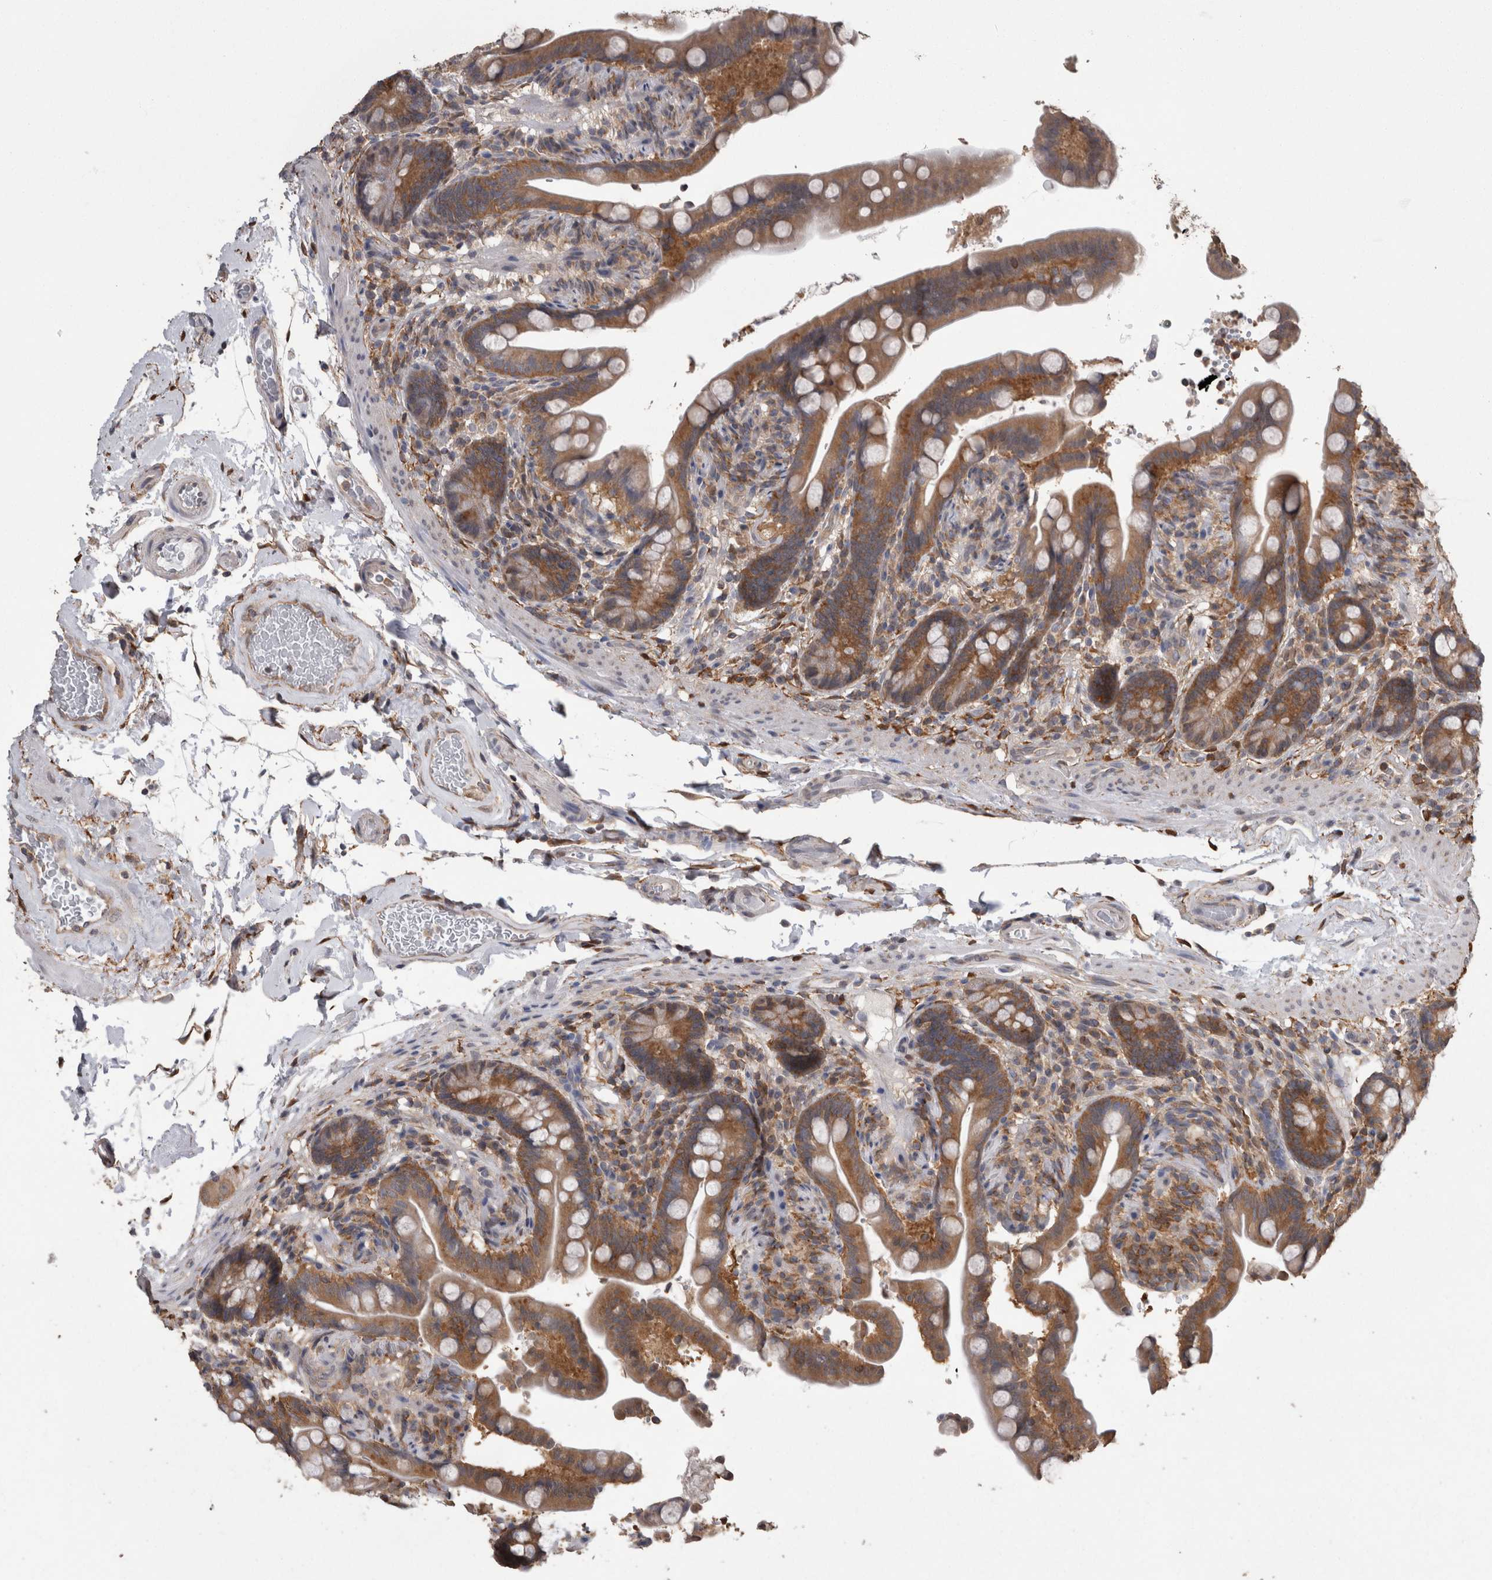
{"staining": {"intensity": "moderate", "quantity": "25%-75%", "location": "cytoplasmic/membranous"}, "tissue": "colon", "cell_type": "Endothelial cells", "image_type": "normal", "snomed": [{"axis": "morphology", "description": "Normal tissue, NOS"}, {"axis": "topography", "description": "Smooth muscle"}, {"axis": "topography", "description": "Colon"}], "caption": "The immunohistochemical stain labels moderate cytoplasmic/membranous positivity in endothelial cells of normal colon.", "gene": "DDX6", "patient": {"sex": "male", "age": 73}}